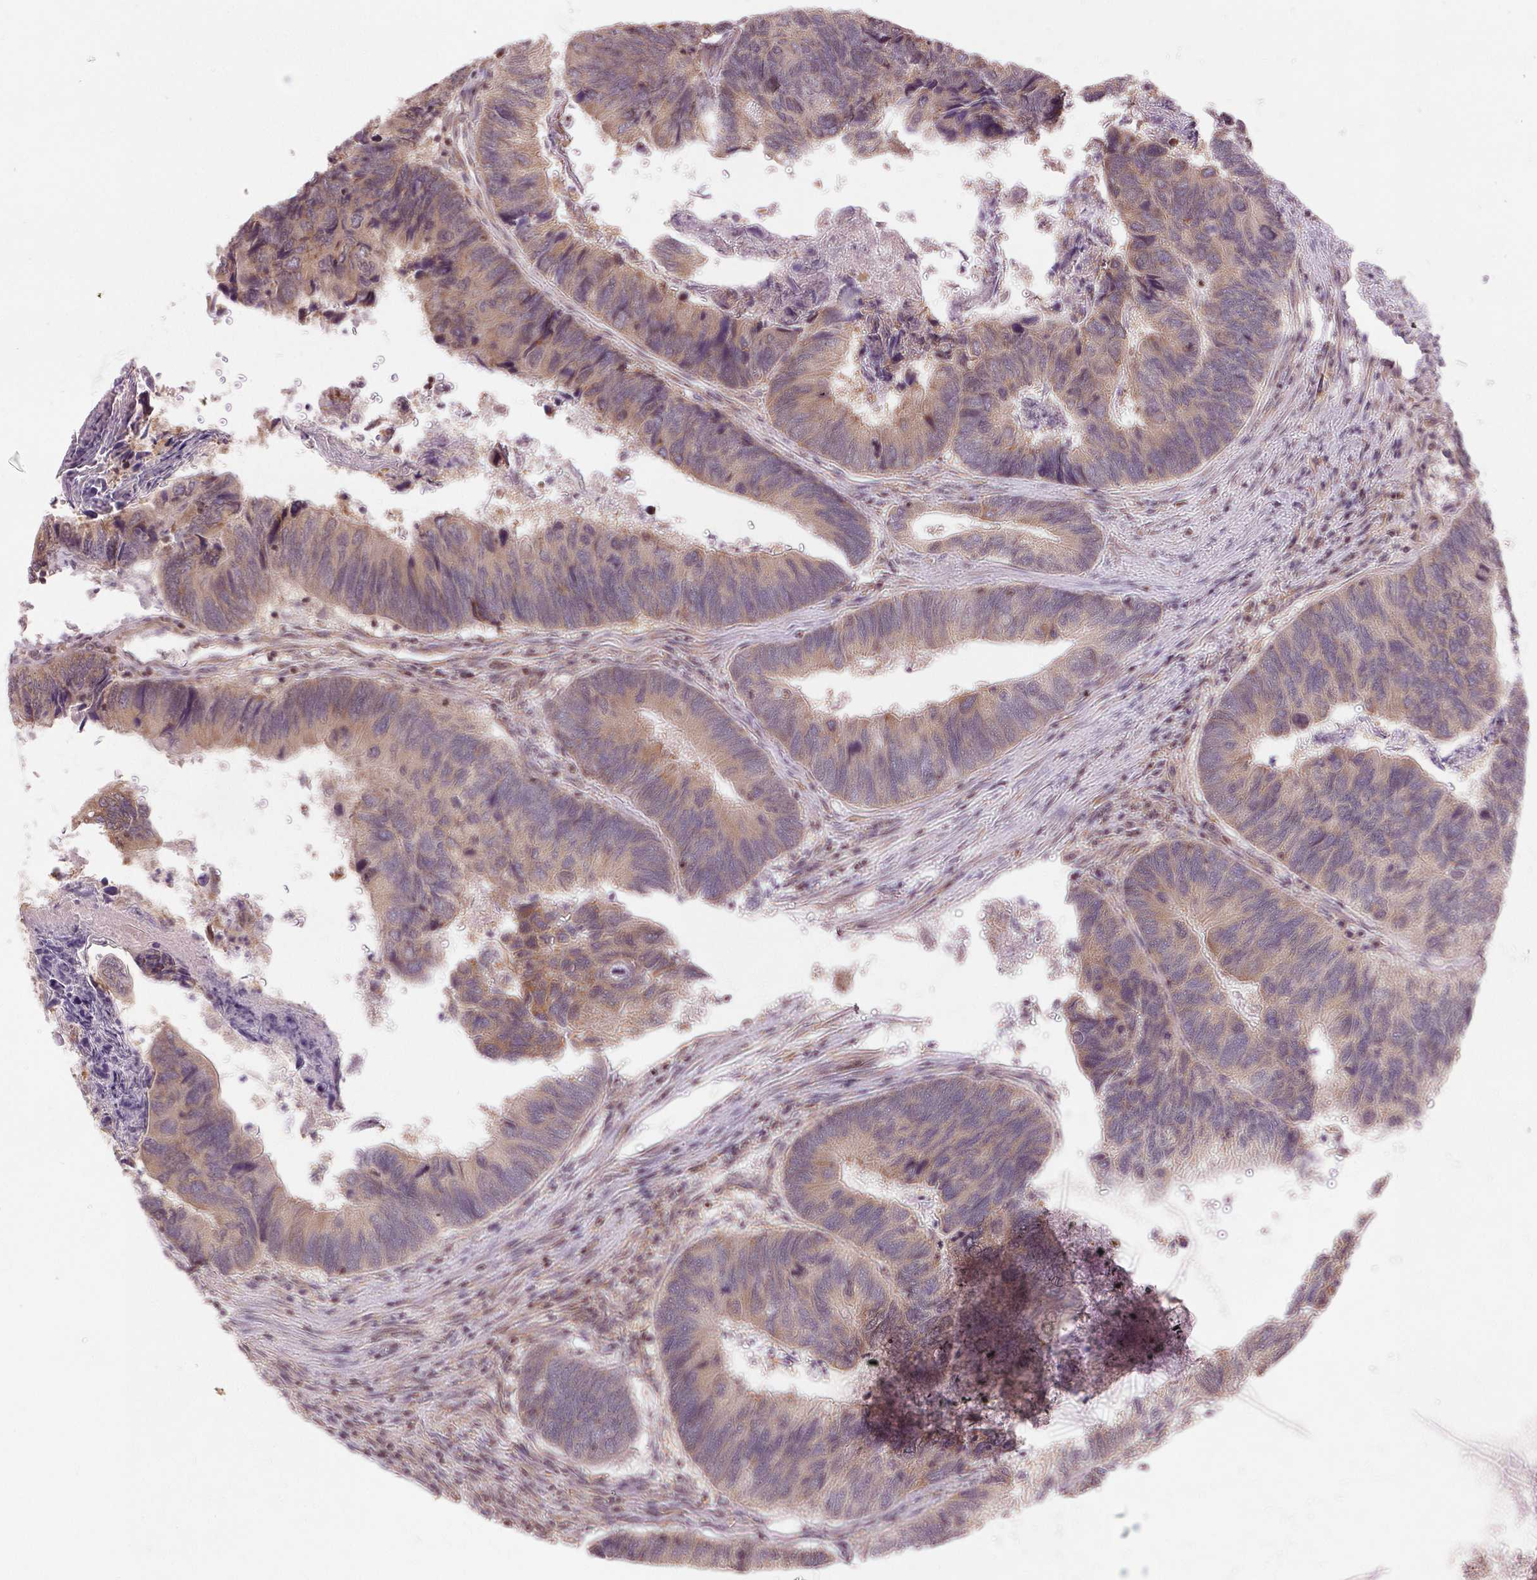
{"staining": {"intensity": "weak", "quantity": "25%-75%", "location": "cytoplasmic/membranous"}, "tissue": "colorectal cancer", "cell_type": "Tumor cells", "image_type": "cancer", "snomed": [{"axis": "morphology", "description": "Adenocarcinoma, NOS"}, {"axis": "topography", "description": "Colon"}], "caption": "A brown stain labels weak cytoplasmic/membranous expression of a protein in human adenocarcinoma (colorectal) tumor cells.", "gene": "BTF3L4", "patient": {"sex": "female", "age": 67}}